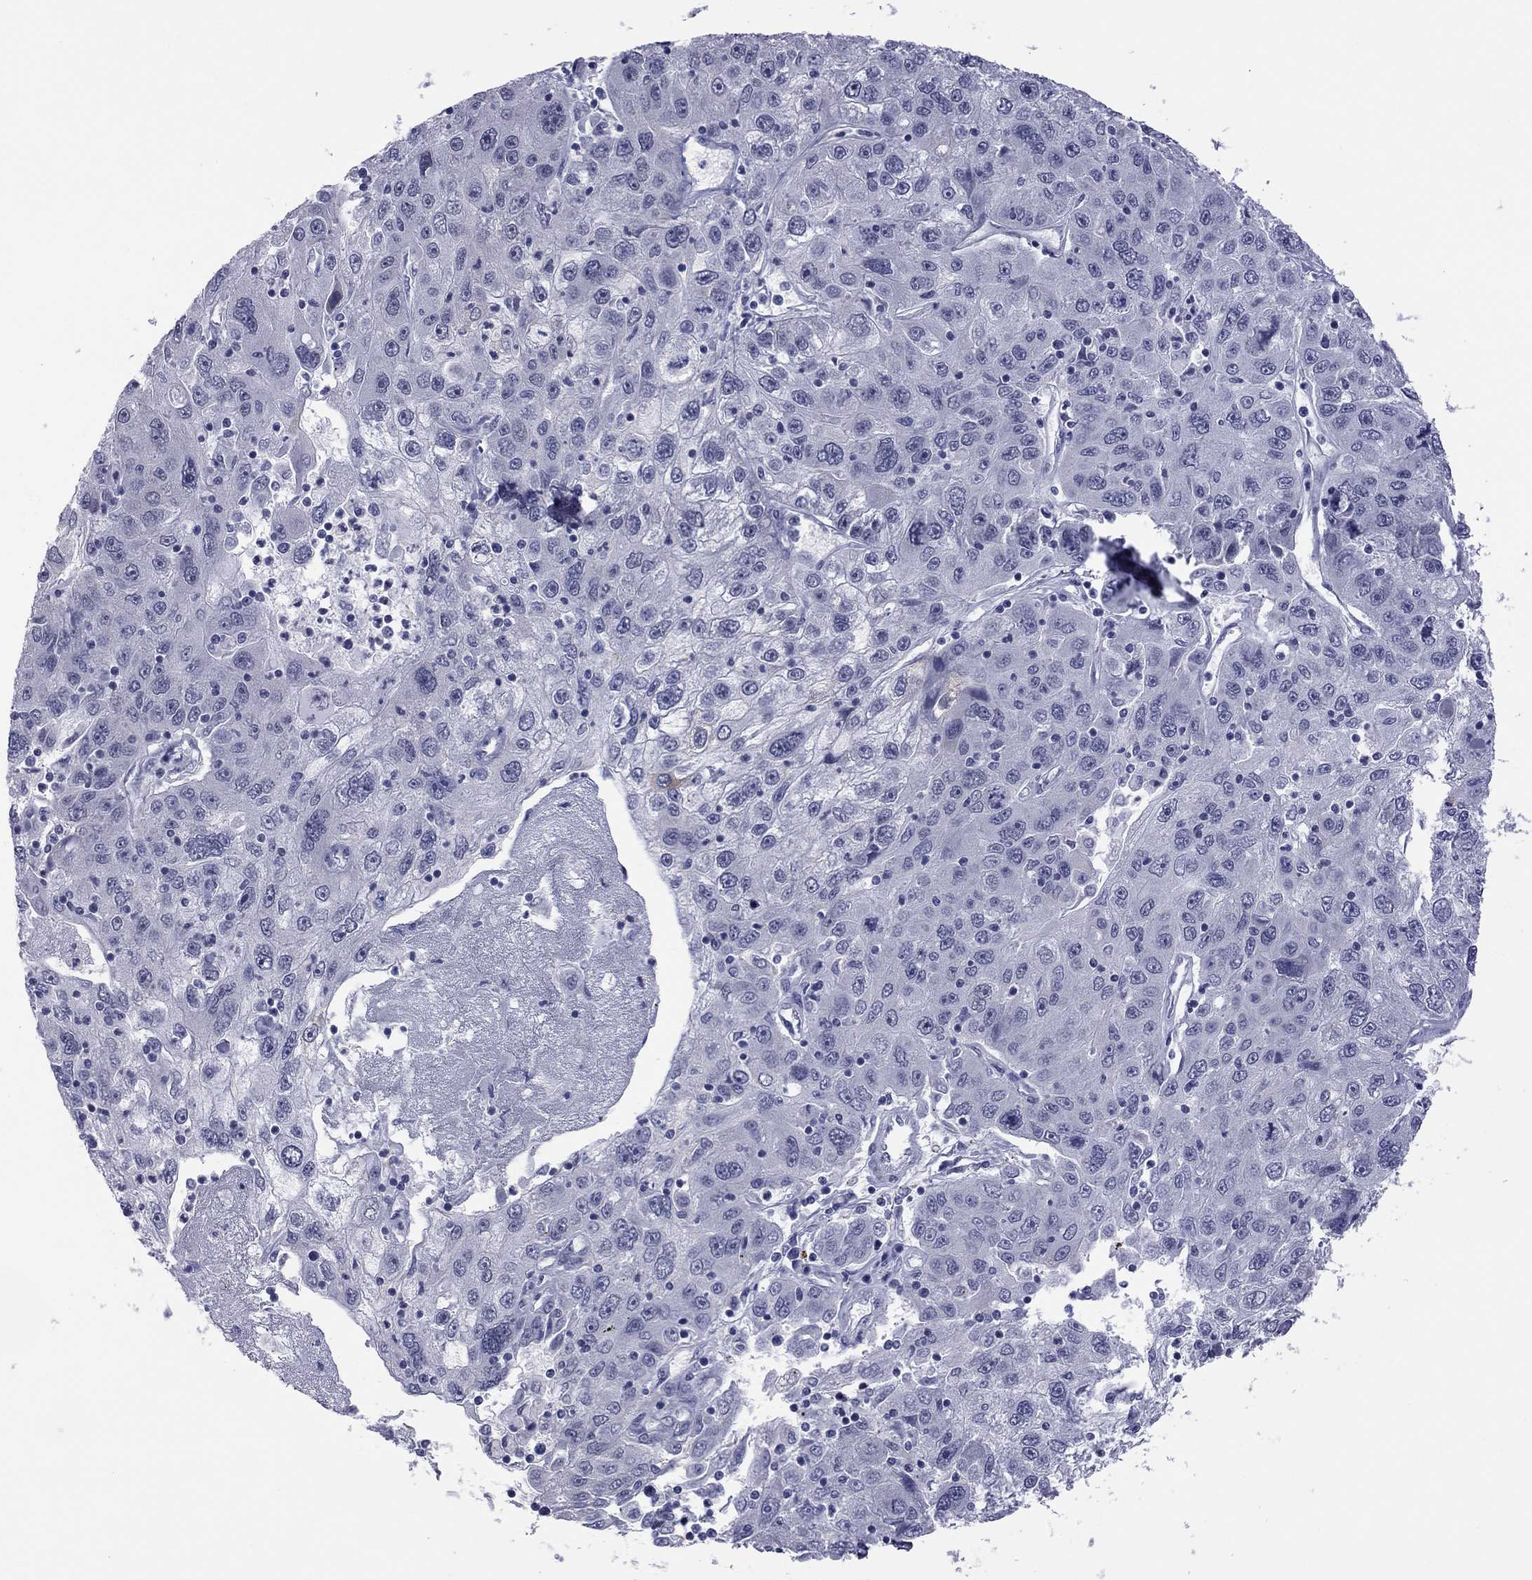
{"staining": {"intensity": "negative", "quantity": "none", "location": "none"}, "tissue": "stomach cancer", "cell_type": "Tumor cells", "image_type": "cancer", "snomed": [{"axis": "morphology", "description": "Adenocarcinoma, NOS"}, {"axis": "topography", "description": "Stomach"}], "caption": "IHC photomicrograph of human stomach adenocarcinoma stained for a protein (brown), which shows no staining in tumor cells.", "gene": "POU5F2", "patient": {"sex": "male", "age": 56}}